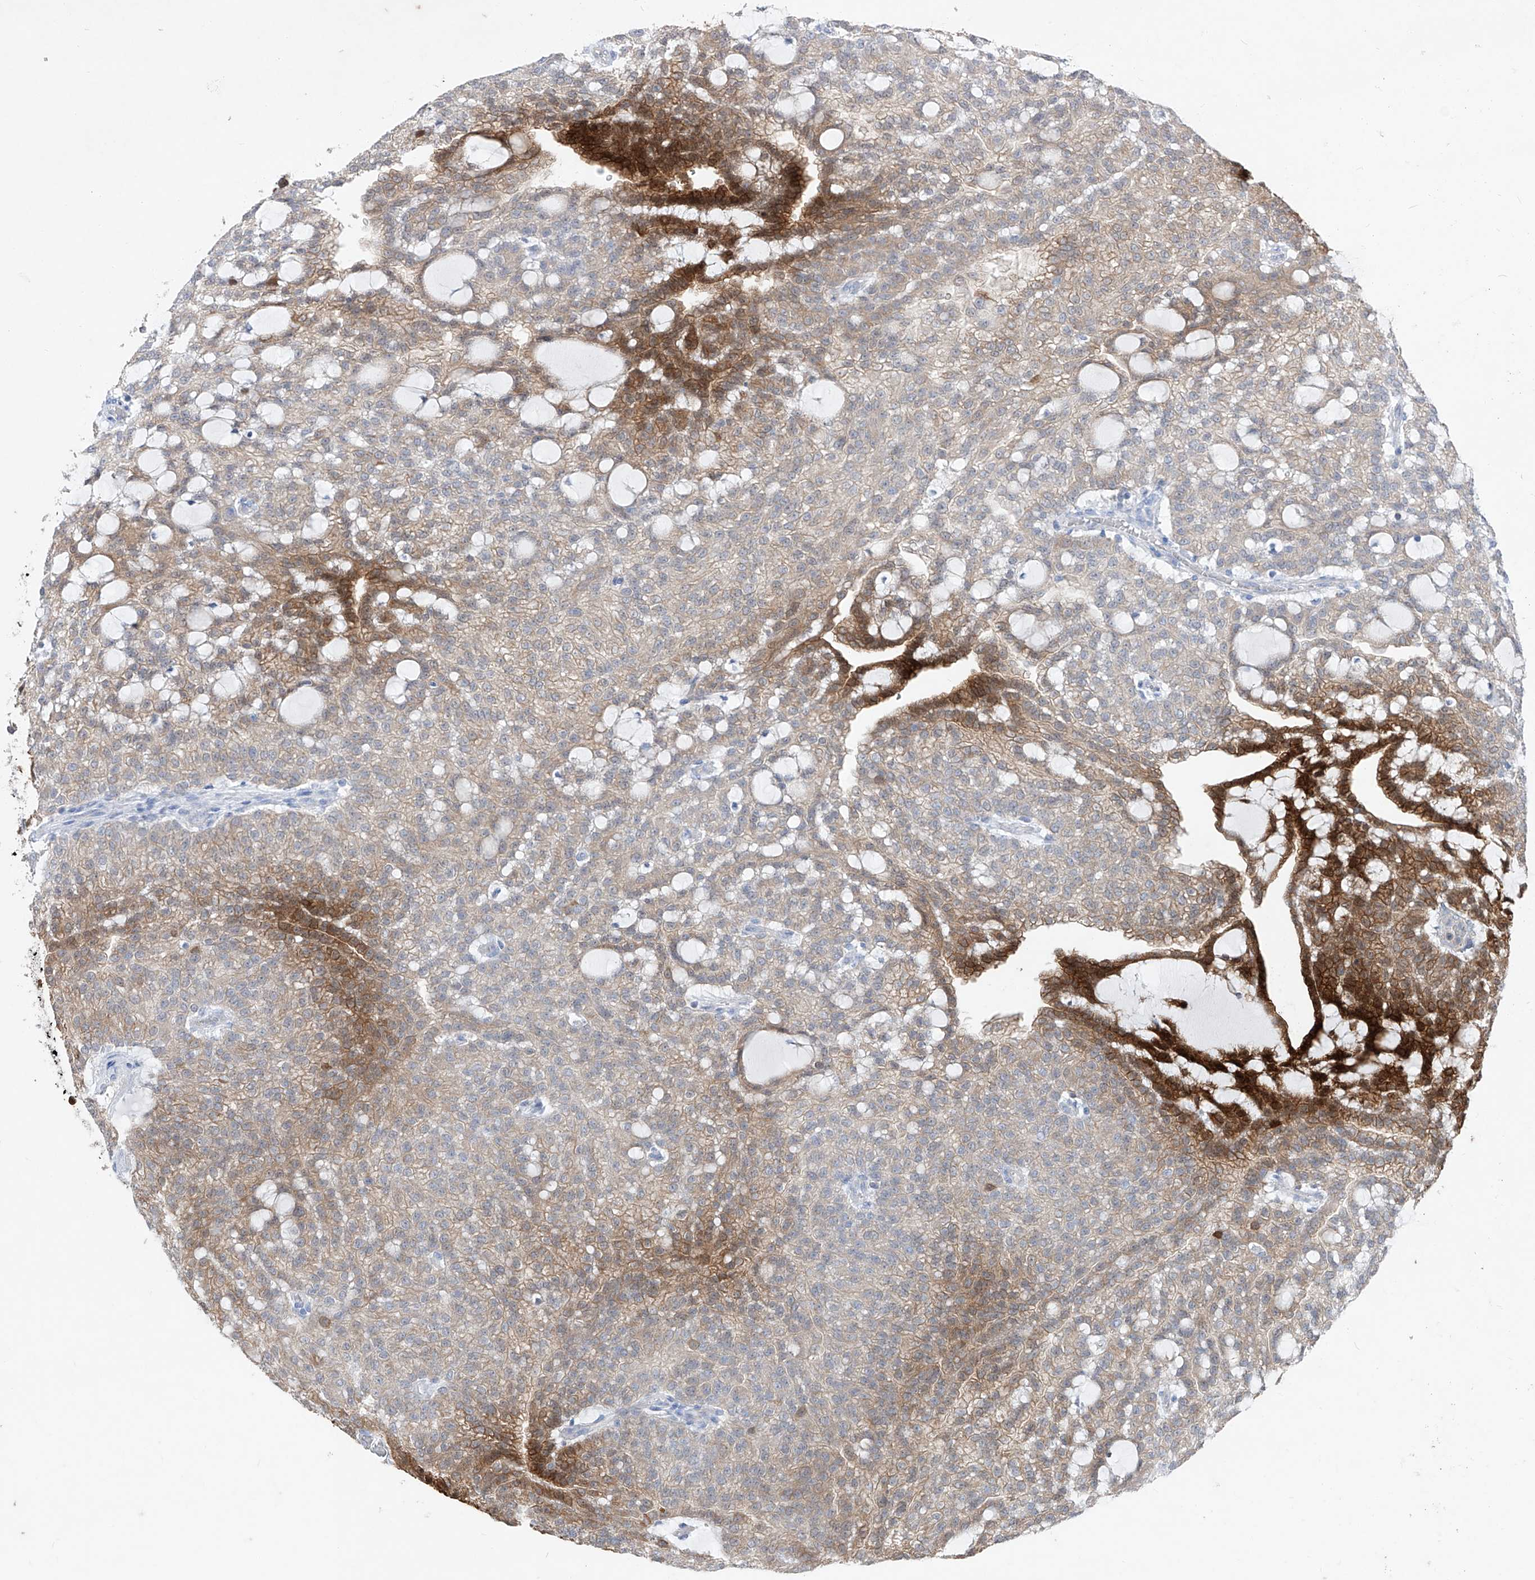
{"staining": {"intensity": "moderate", "quantity": "25%-75%", "location": "cytoplasmic/membranous"}, "tissue": "renal cancer", "cell_type": "Tumor cells", "image_type": "cancer", "snomed": [{"axis": "morphology", "description": "Adenocarcinoma, NOS"}, {"axis": "topography", "description": "Kidney"}], "caption": "A brown stain shows moderate cytoplasmic/membranous staining of a protein in human adenocarcinoma (renal) tumor cells. (DAB (3,3'-diaminobenzidine) = brown stain, brightfield microscopy at high magnification).", "gene": "UFL1", "patient": {"sex": "male", "age": 63}}